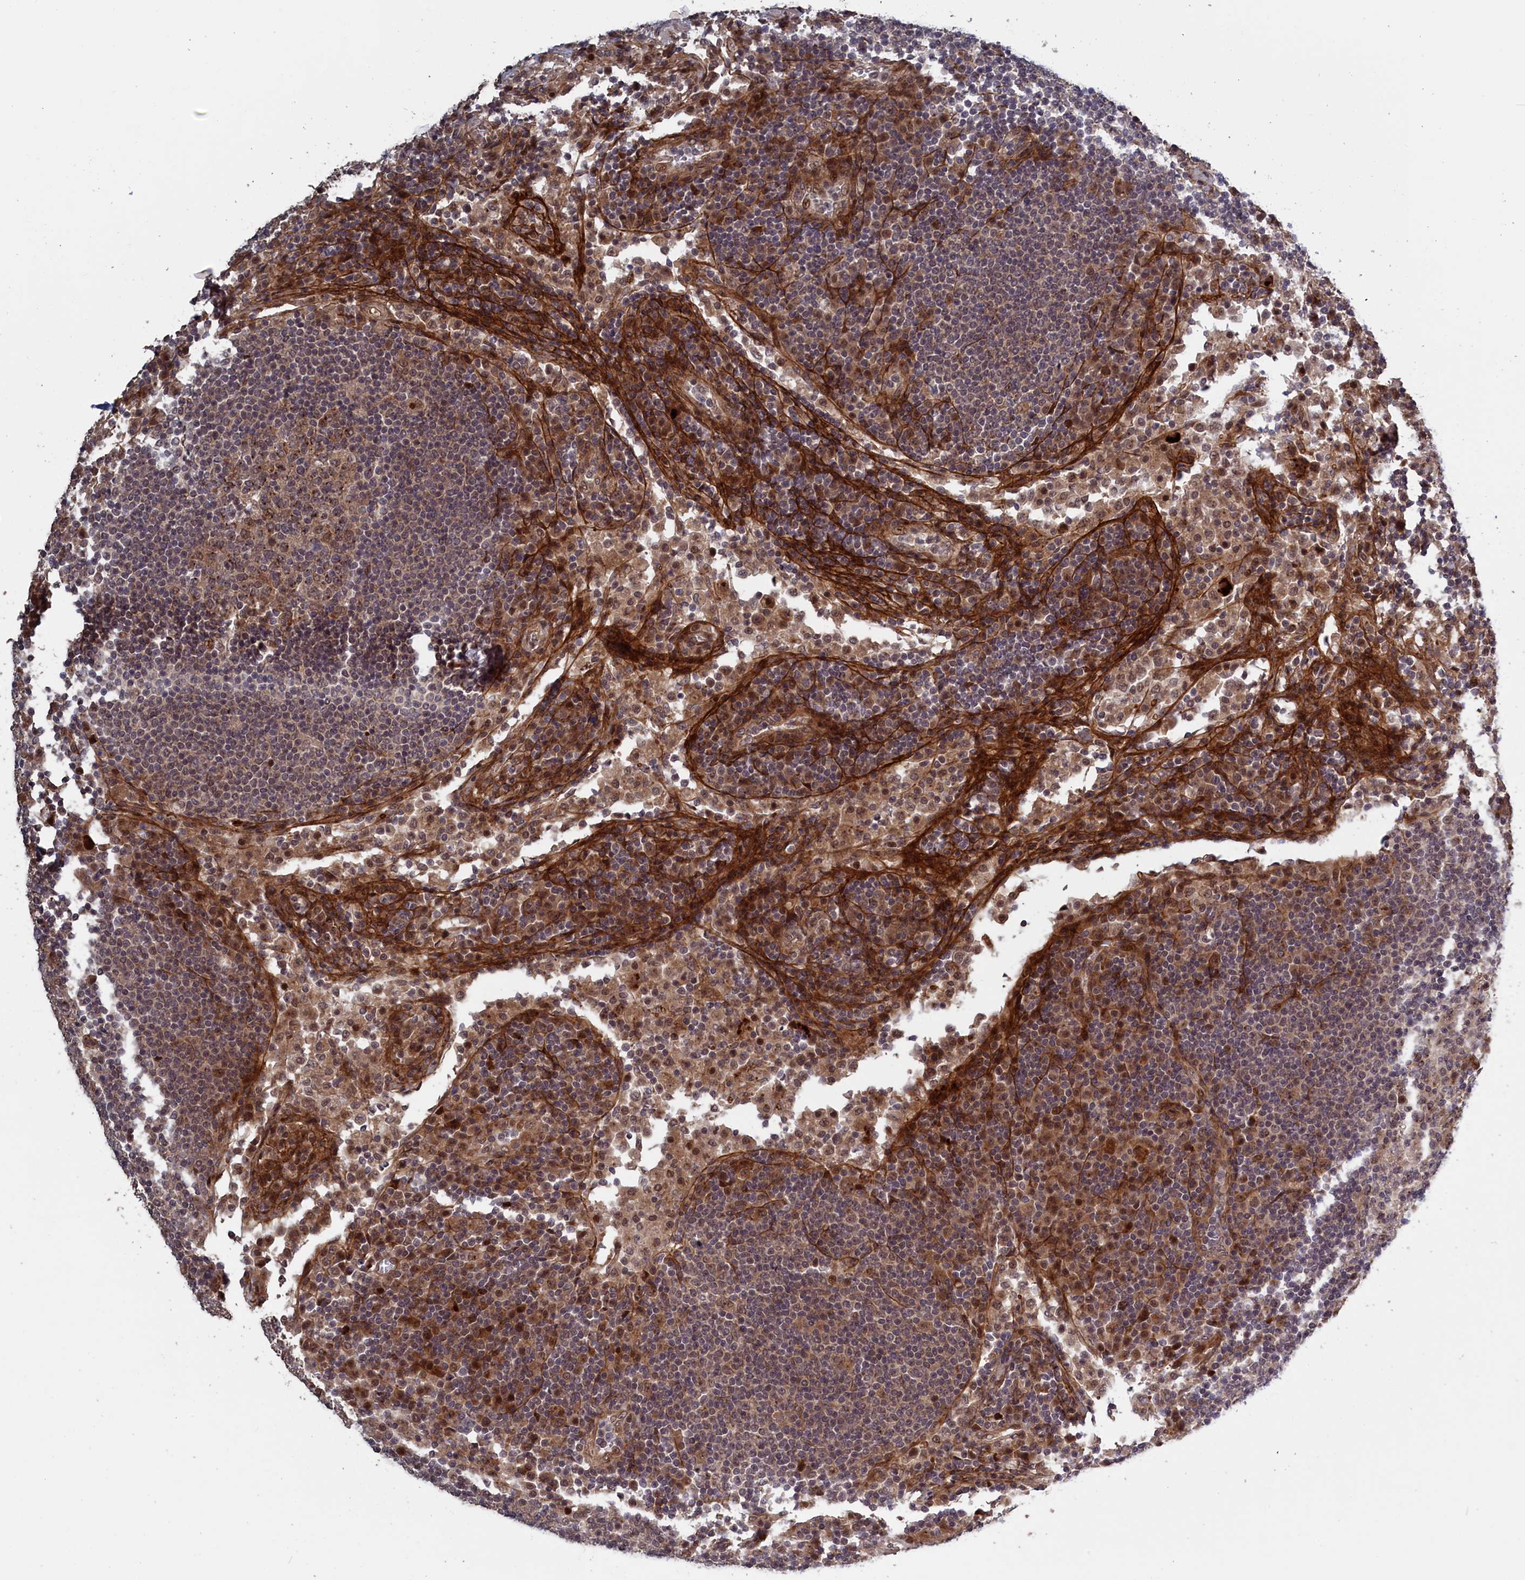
{"staining": {"intensity": "moderate", "quantity": "<25%", "location": "cytoplasmic/membranous"}, "tissue": "lymph node", "cell_type": "Germinal center cells", "image_type": "normal", "snomed": [{"axis": "morphology", "description": "Normal tissue, NOS"}, {"axis": "topography", "description": "Lymph node"}], "caption": "An image of lymph node stained for a protein reveals moderate cytoplasmic/membranous brown staining in germinal center cells.", "gene": "LSG1", "patient": {"sex": "female", "age": 53}}